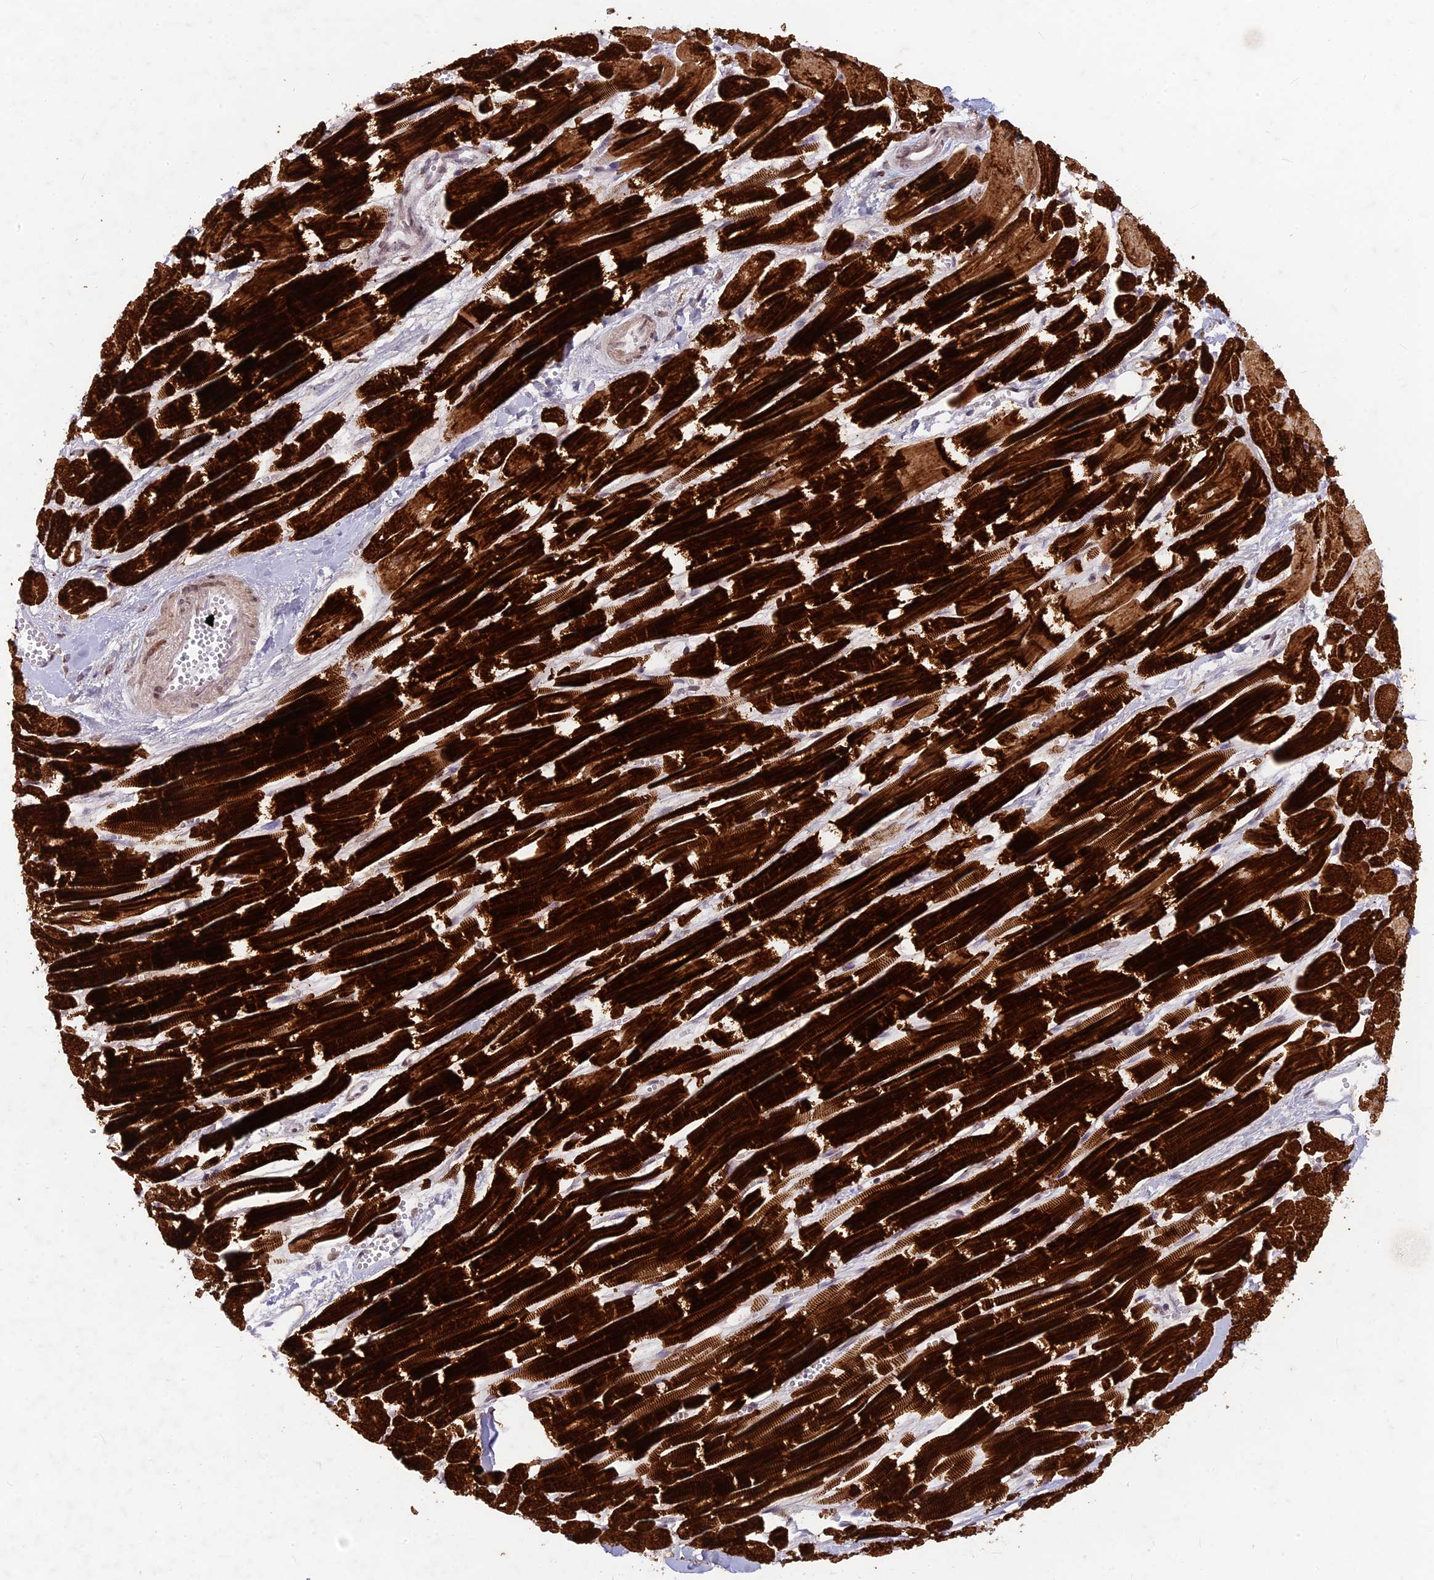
{"staining": {"intensity": "strong", "quantity": ">75%", "location": "cytoplasmic/membranous"}, "tissue": "heart muscle", "cell_type": "Cardiomyocytes", "image_type": "normal", "snomed": [{"axis": "morphology", "description": "Normal tissue, NOS"}, {"axis": "topography", "description": "Heart"}], "caption": "A photomicrograph showing strong cytoplasmic/membranous positivity in approximately >75% of cardiomyocytes in normal heart muscle, as visualized by brown immunohistochemical staining.", "gene": "FAM3C", "patient": {"sex": "male", "age": 54}}